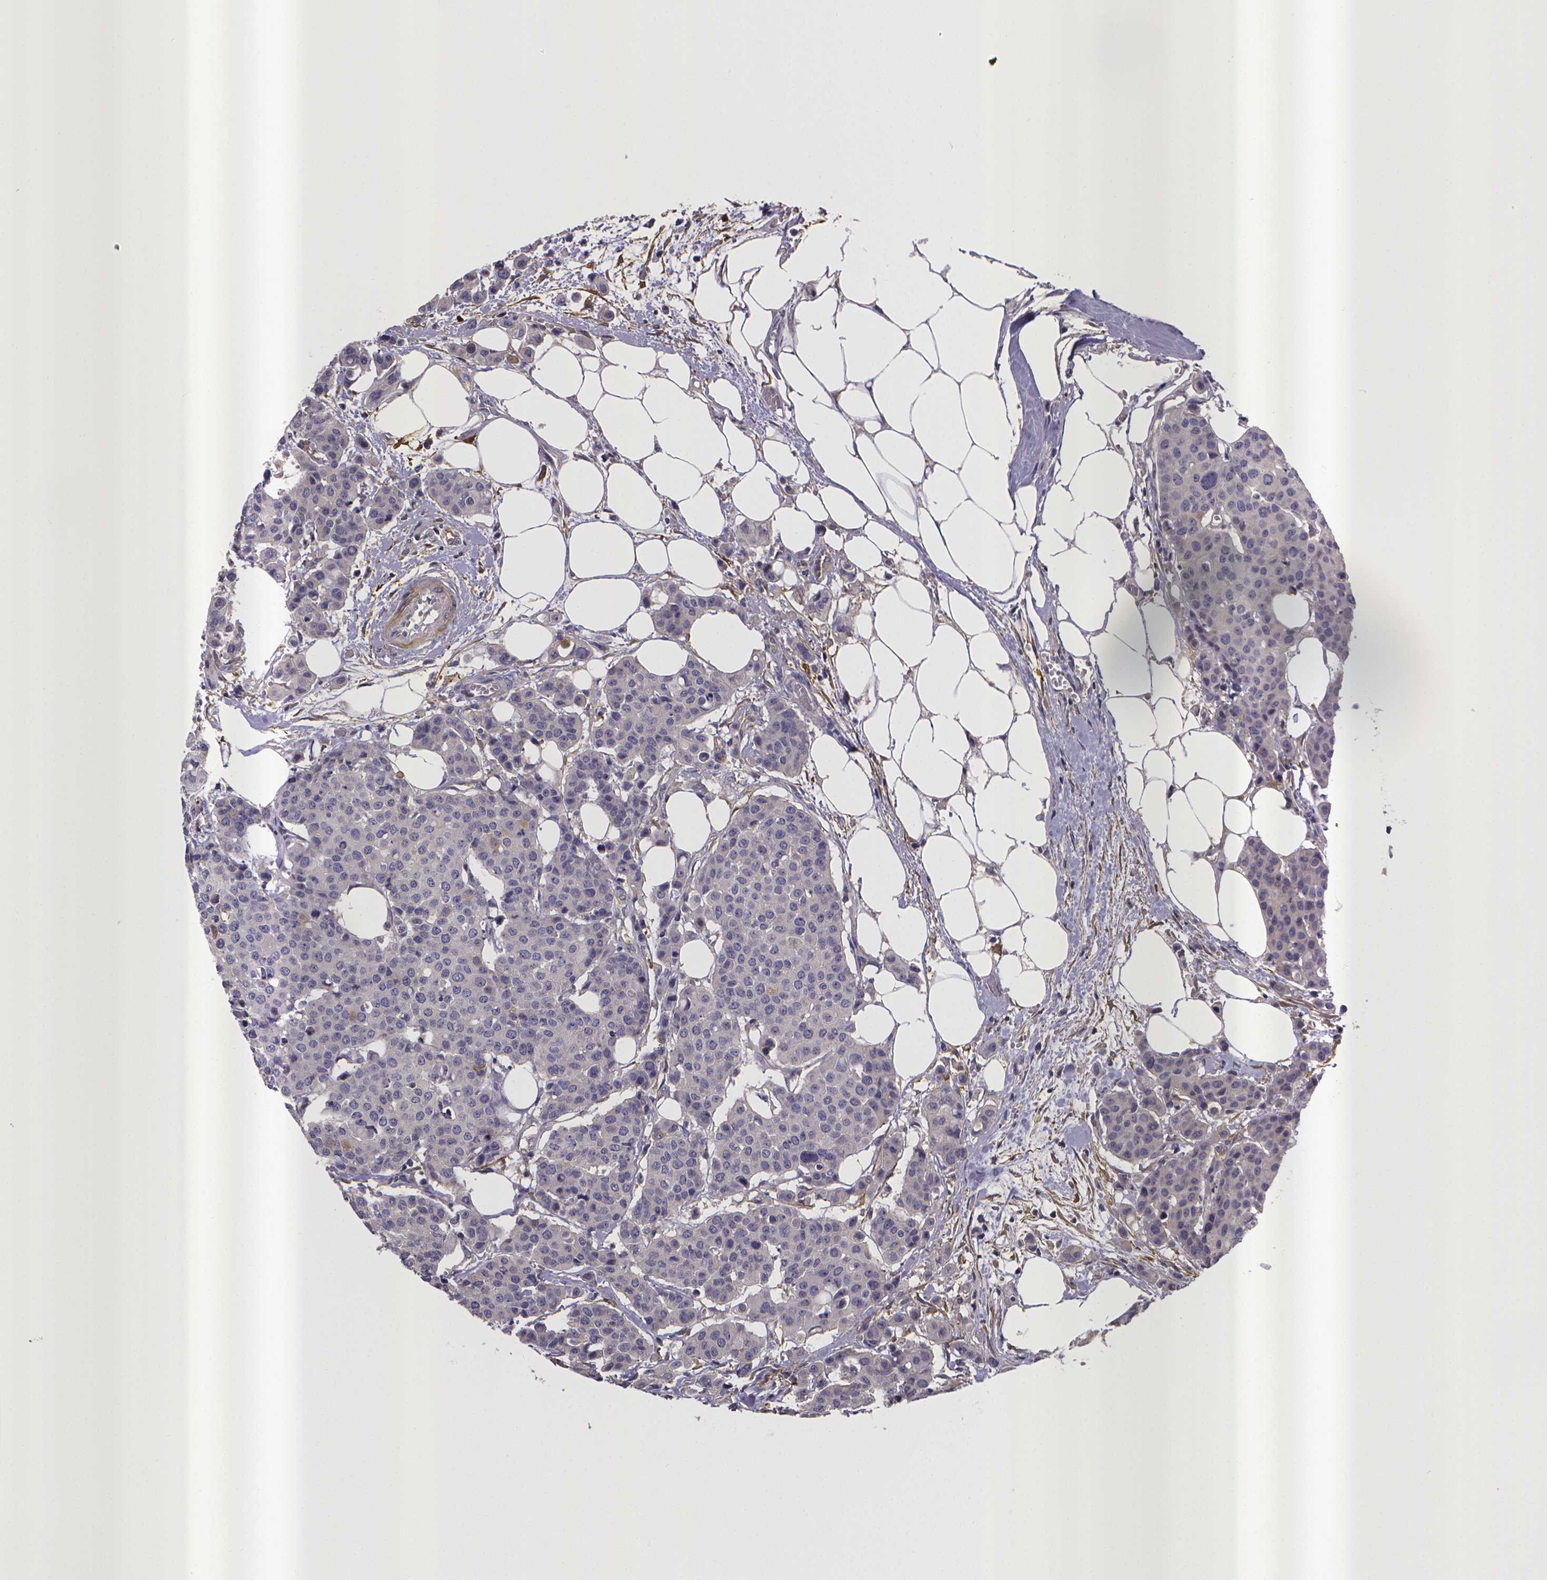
{"staining": {"intensity": "negative", "quantity": "none", "location": "none"}, "tissue": "carcinoid", "cell_type": "Tumor cells", "image_type": "cancer", "snomed": [{"axis": "morphology", "description": "Carcinoid, malignant, NOS"}, {"axis": "topography", "description": "Colon"}], "caption": "IHC of human malignant carcinoid shows no staining in tumor cells. (Stains: DAB immunohistochemistry (IHC) with hematoxylin counter stain, Microscopy: brightfield microscopy at high magnification).", "gene": "RERG", "patient": {"sex": "male", "age": 81}}